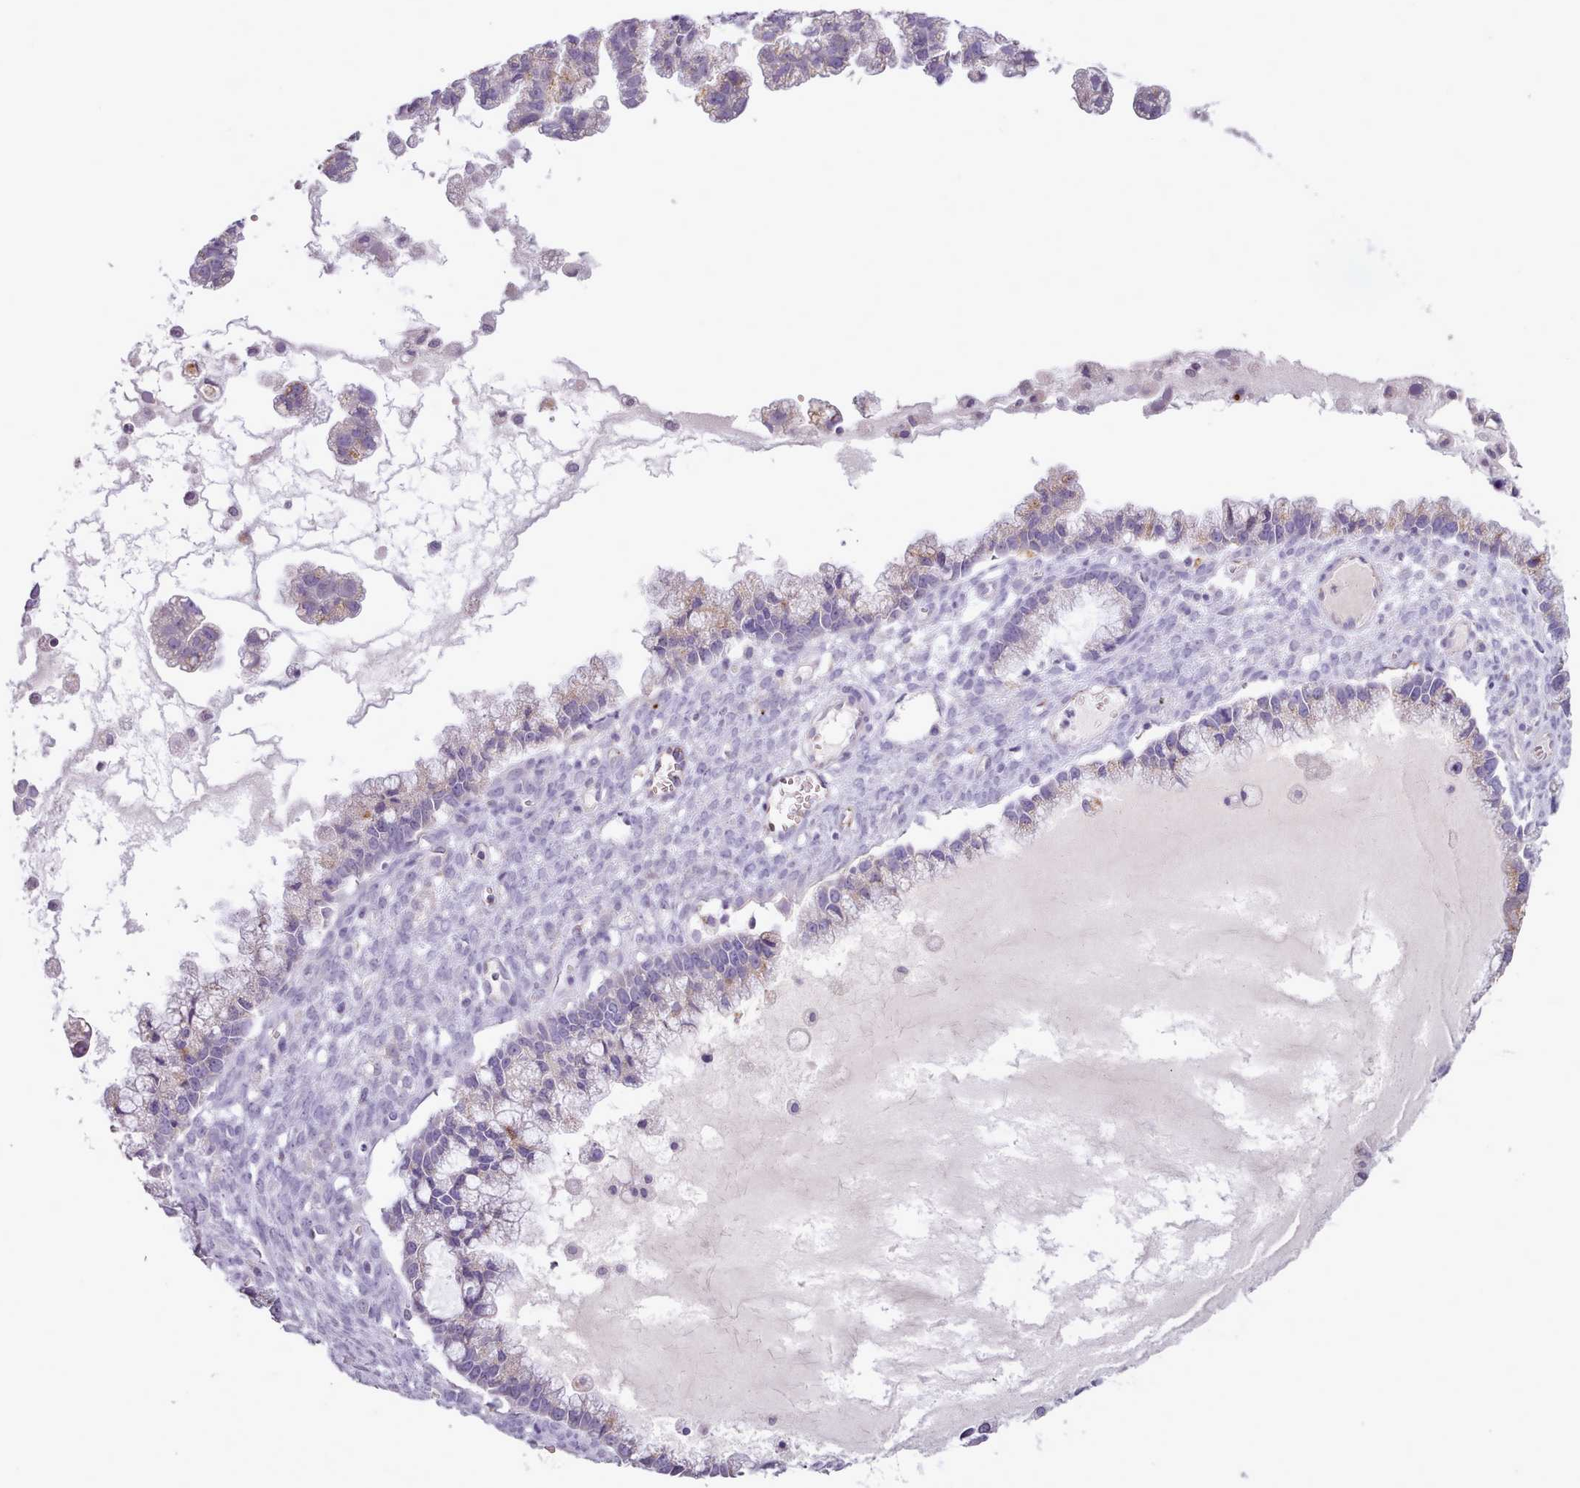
{"staining": {"intensity": "negative", "quantity": "none", "location": "none"}, "tissue": "ovarian cancer", "cell_type": "Tumor cells", "image_type": "cancer", "snomed": [{"axis": "morphology", "description": "Cystadenocarcinoma, mucinous, NOS"}, {"axis": "topography", "description": "Ovary"}], "caption": "High power microscopy image of an IHC histopathology image of mucinous cystadenocarcinoma (ovarian), revealing no significant staining in tumor cells.", "gene": "ATRAID", "patient": {"sex": "female", "age": 72}}